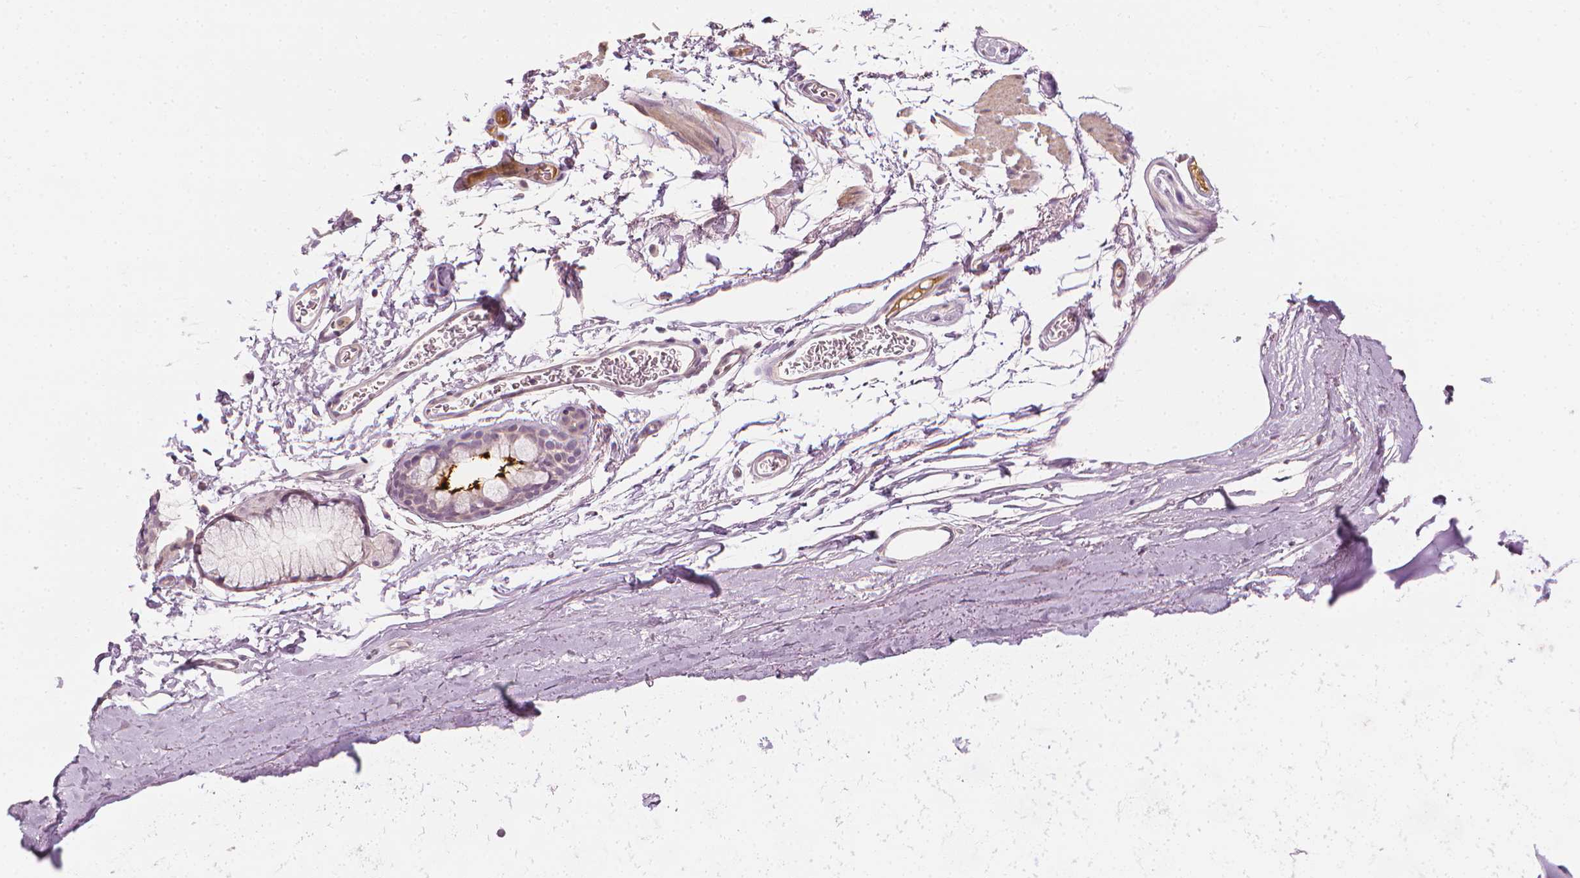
{"staining": {"intensity": "weak", "quantity": ">75%", "location": "cytoplasmic/membranous"}, "tissue": "soft tissue", "cell_type": "Fibroblasts", "image_type": "normal", "snomed": [{"axis": "morphology", "description": "Normal tissue, NOS"}, {"axis": "topography", "description": "Cartilage tissue"}, {"axis": "topography", "description": "Bronchus"}], "caption": "Weak cytoplasmic/membranous protein positivity is appreciated in about >75% of fibroblasts in soft tissue.", "gene": "SAXO2", "patient": {"sex": "female", "age": 79}}